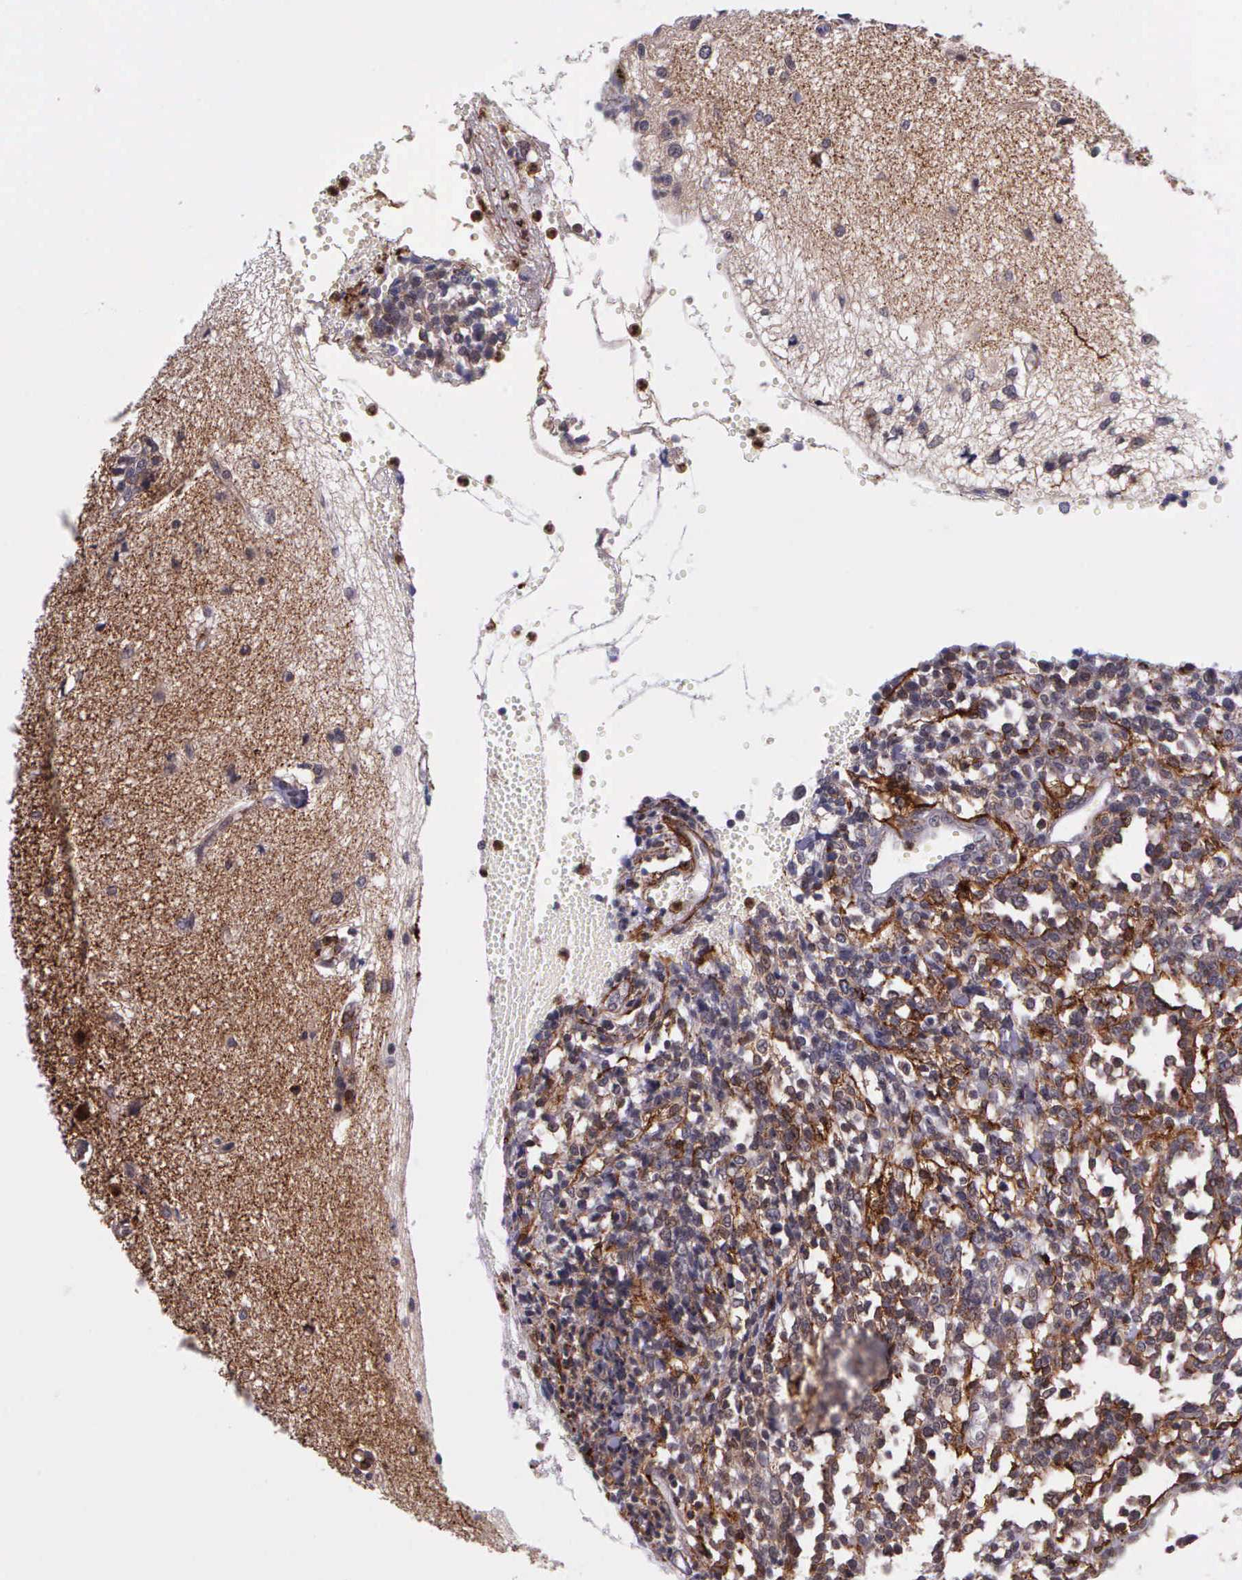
{"staining": {"intensity": "weak", "quantity": "25%-75%", "location": "cytoplasmic/membranous"}, "tissue": "glioma", "cell_type": "Tumor cells", "image_type": "cancer", "snomed": [{"axis": "morphology", "description": "Glioma, malignant, High grade"}, {"axis": "topography", "description": "Brain"}], "caption": "This photomicrograph reveals immunohistochemistry staining of human glioma, with low weak cytoplasmic/membranous staining in about 25%-75% of tumor cells.", "gene": "PRICKLE3", "patient": {"sex": "male", "age": 66}}